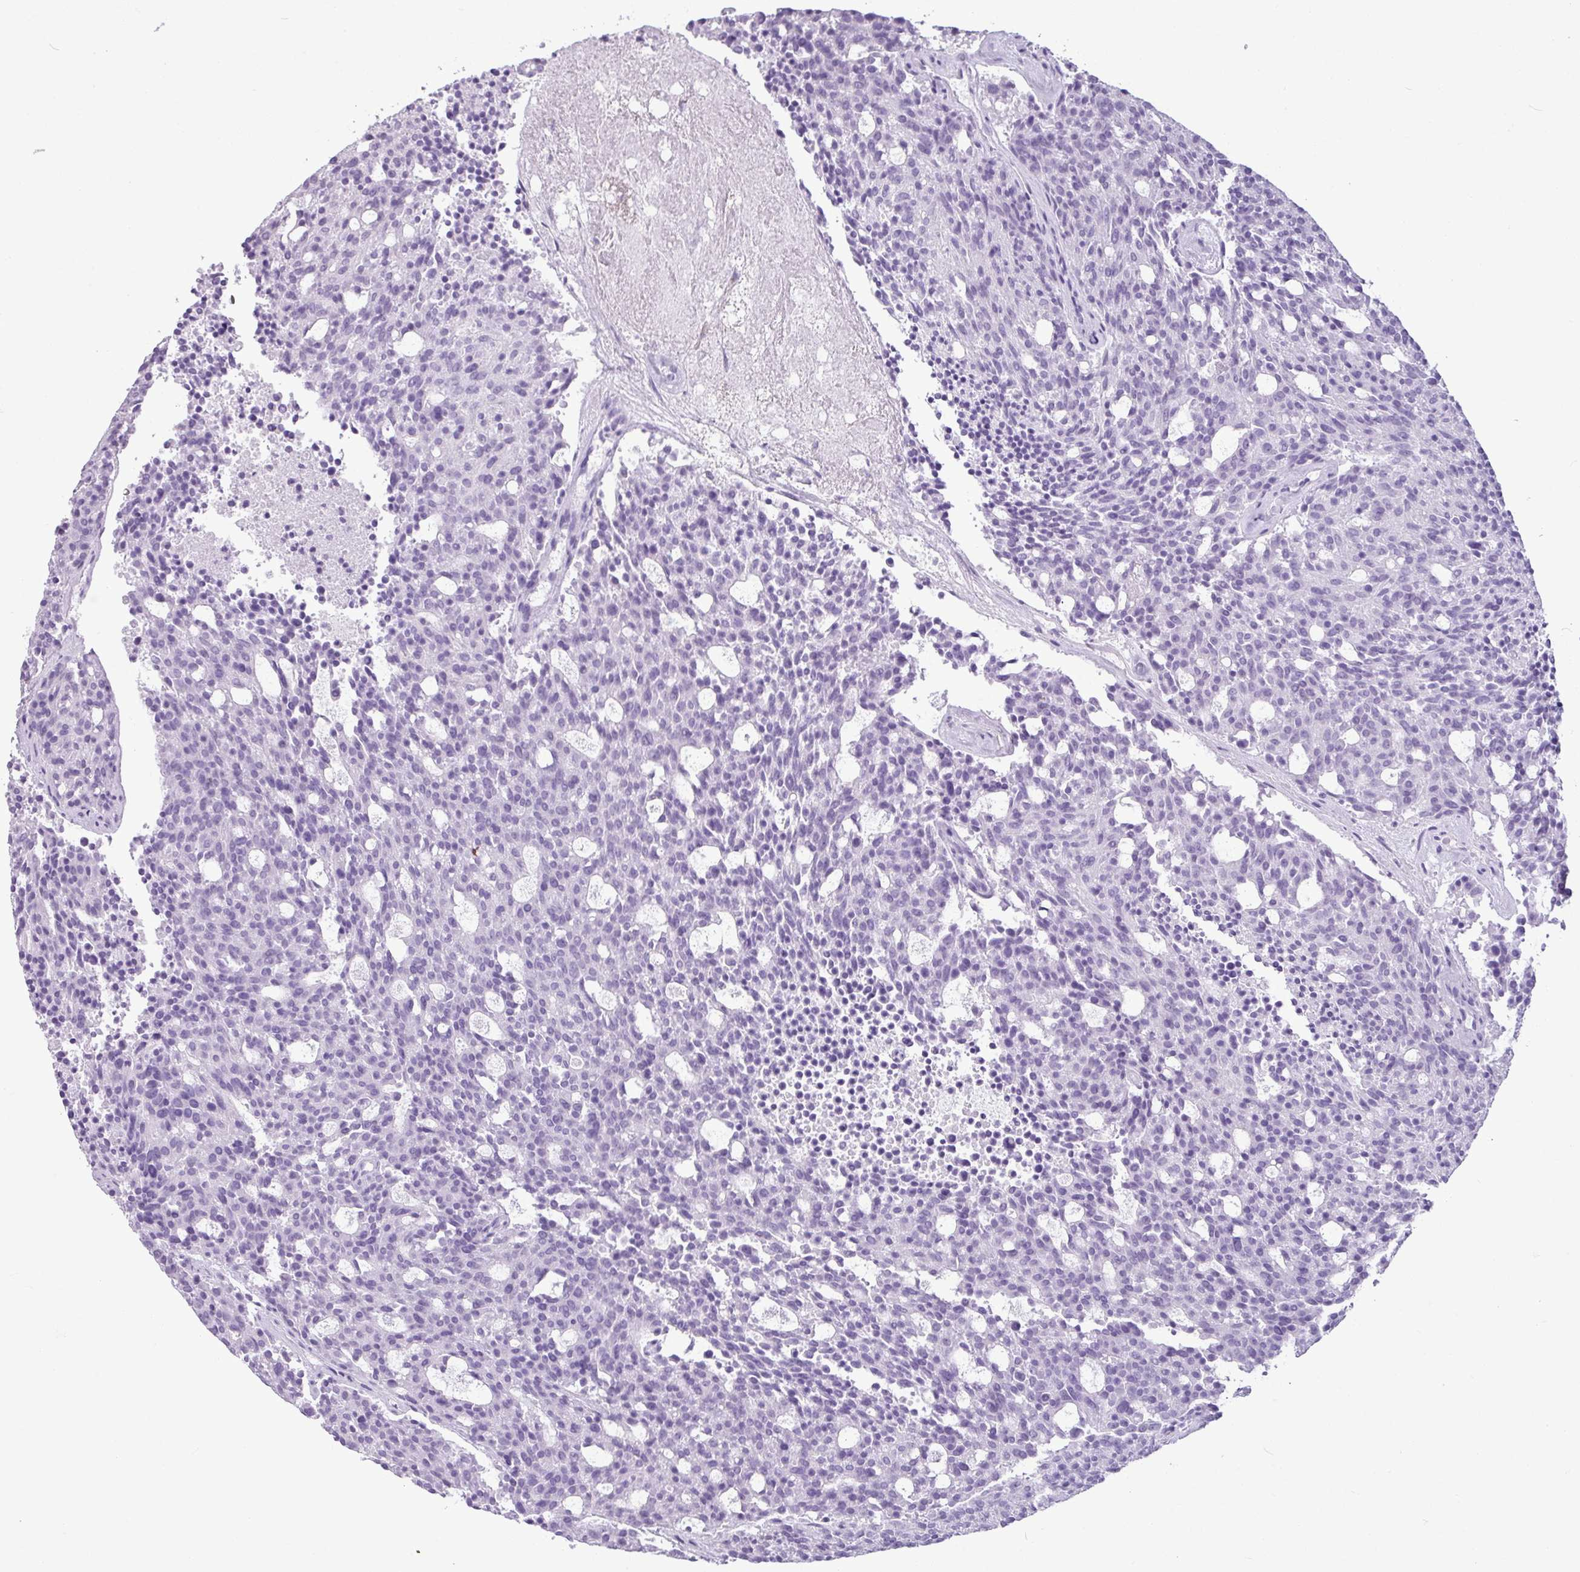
{"staining": {"intensity": "negative", "quantity": "none", "location": "none"}, "tissue": "carcinoid", "cell_type": "Tumor cells", "image_type": "cancer", "snomed": [{"axis": "morphology", "description": "Carcinoid, malignant, NOS"}, {"axis": "topography", "description": "Pancreas"}], "caption": "This is an immunohistochemistry (IHC) photomicrograph of carcinoid. There is no positivity in tumor cells.", "gene": "AMY1B", "patient": {"sex": "female", "age": 54}}